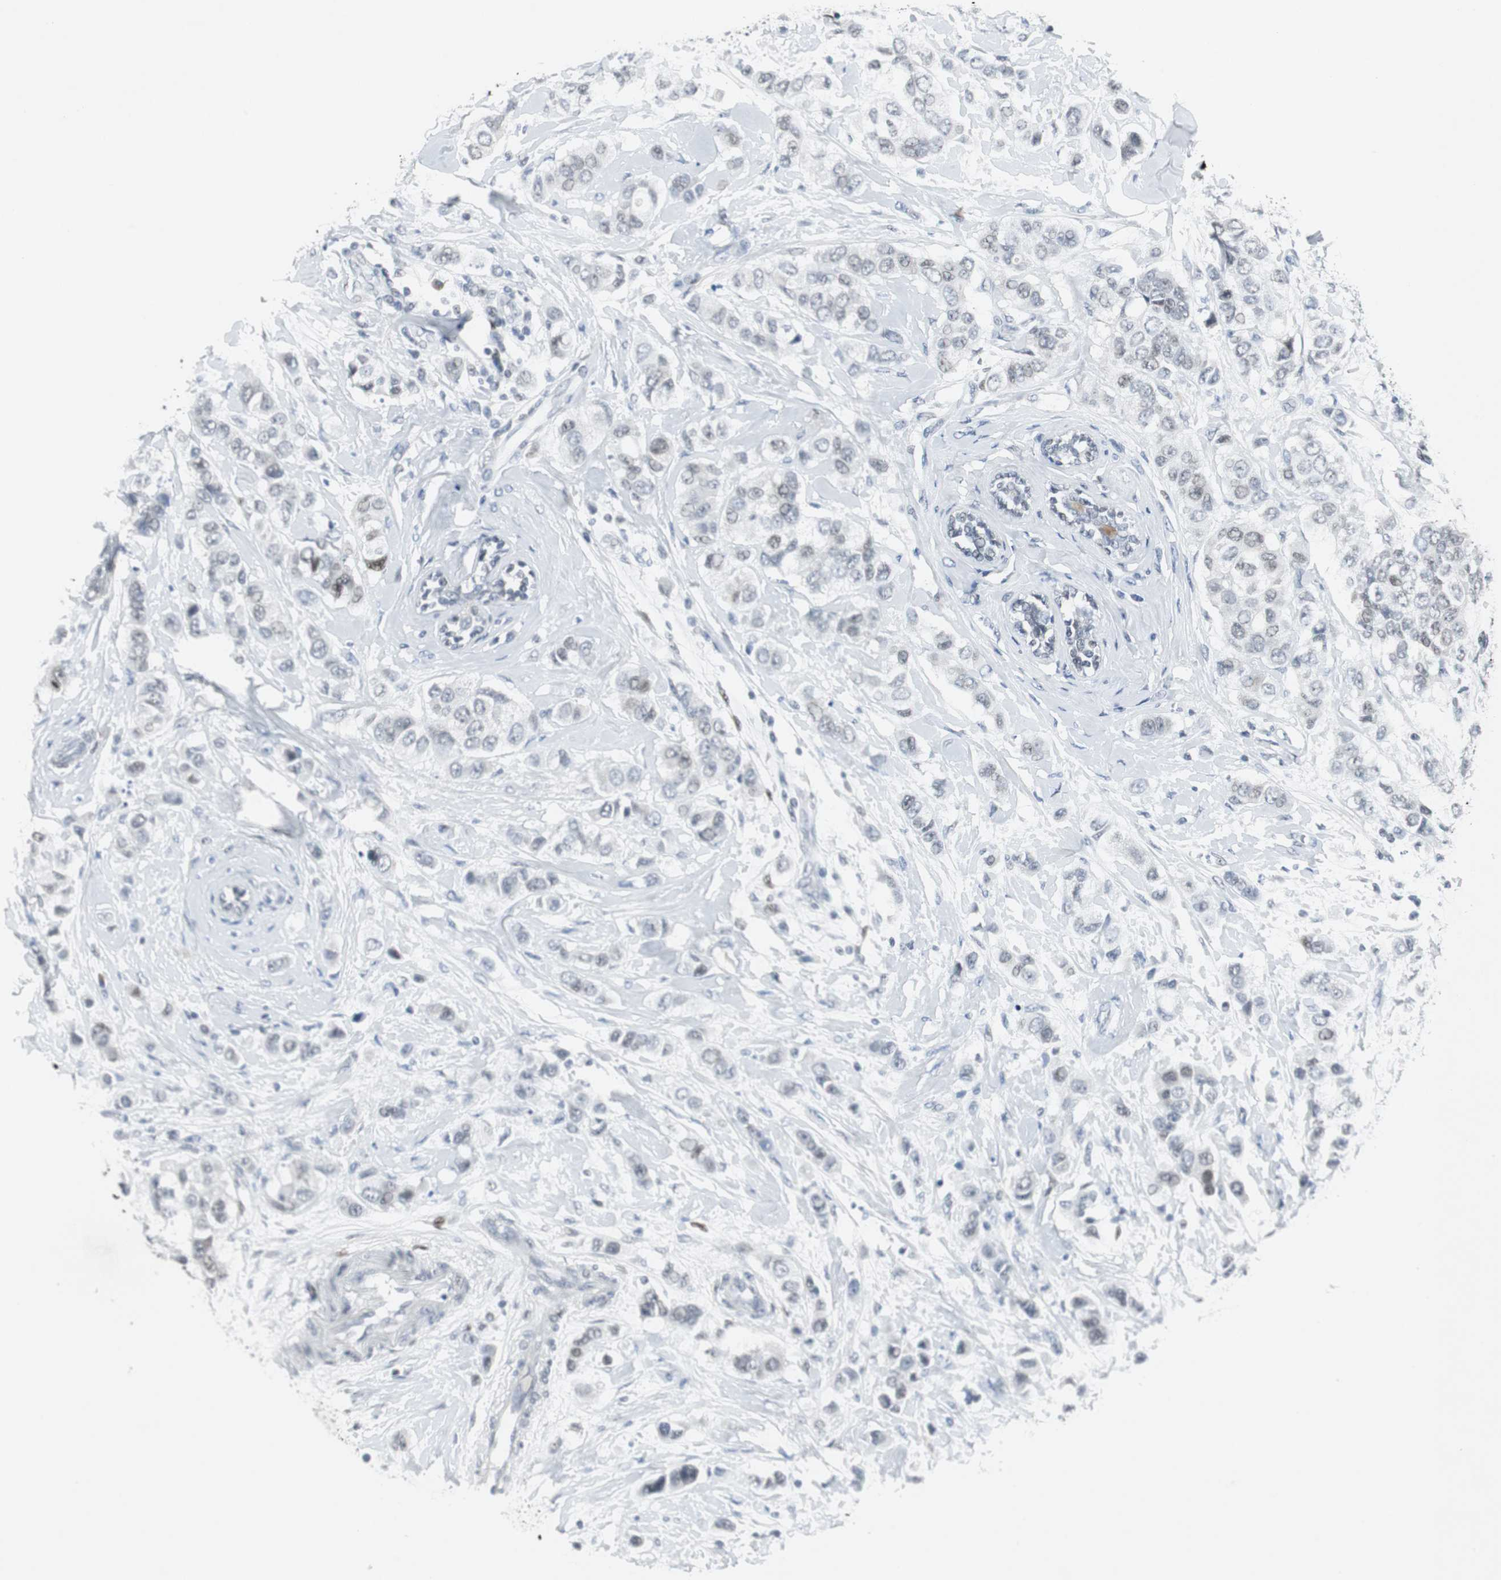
{"staining": {"intensity": "weak", "quantity": "<25%", "location": "nuclear"}, "tissue": "breast cancer", "cell_type": "Tumor cells", "image_type": "cancer", "snomed": [{"axis": "morphology", "description": "Duct carcinoma"}, {"axis": "topography", "description": "Breast"}], "caption": "Immunohistochemistry image of breast intraductal carcinoma stained for a protein (brown), which reveals no positivity in tumor cells. (Stains: DAB IHC with hematoxylin counter stain, Microscopy: brightfield microscopy at high magnification).", "gene": "ELK1", "patient": {"sex": "female", "age": 50}}